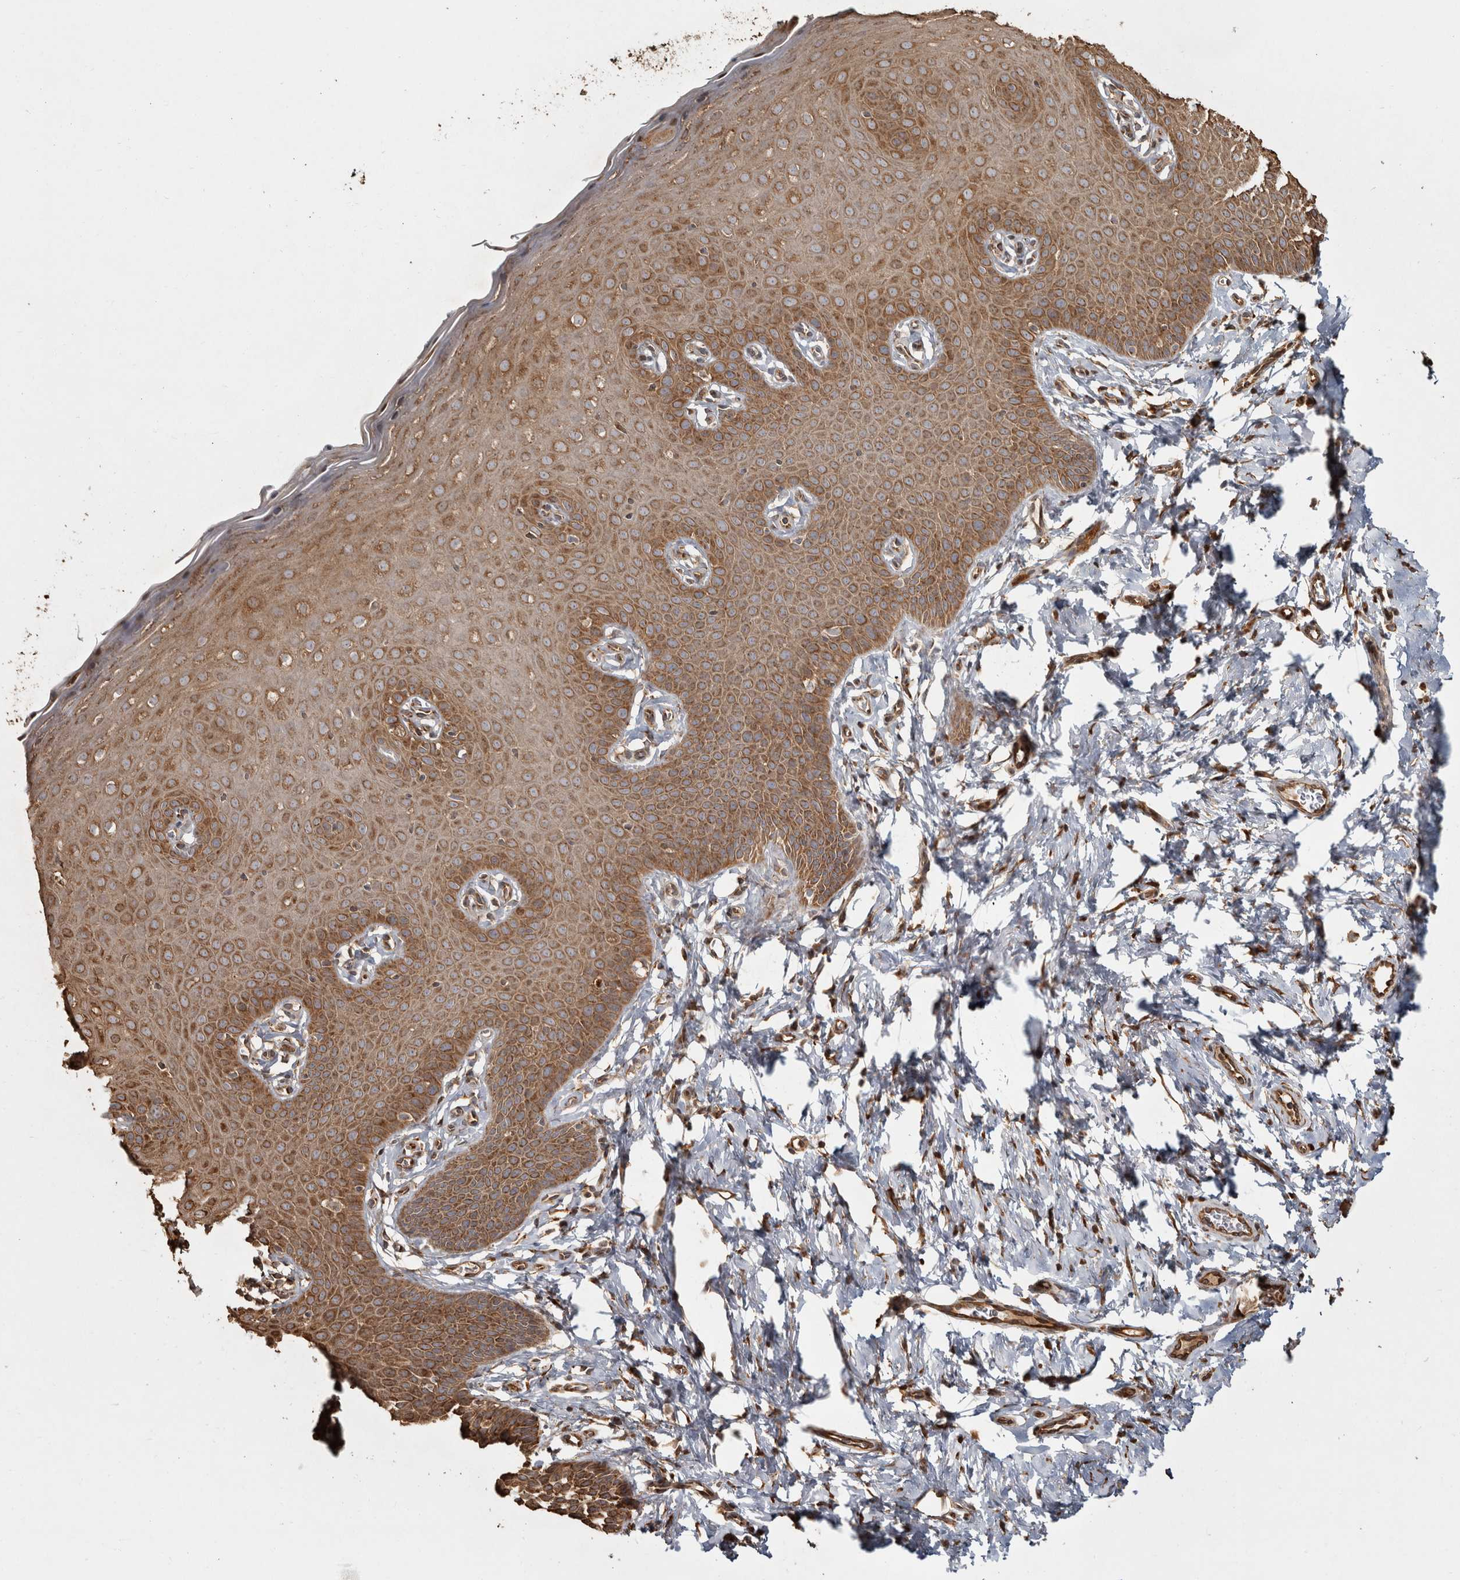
{"staining": {"intensity": "strong", "quantity": ">75%", "location": "cytoplasmic/membranous"}, "tissue": "cervix", "cell_type": "Glandular cells", "image_type": "normal", "snomed": [{"axis": "morphology", "description": "Normal tissue, NOS"}, {"axis": "topography", "description": "Cervix"}], "caption": "Strong cytoplasmic/membranous protein staining is seen in approximately >75% of glandular cells in cervix.", "gene": "CAMSAP2", "patient": {"sex": "female", "age": 36}}